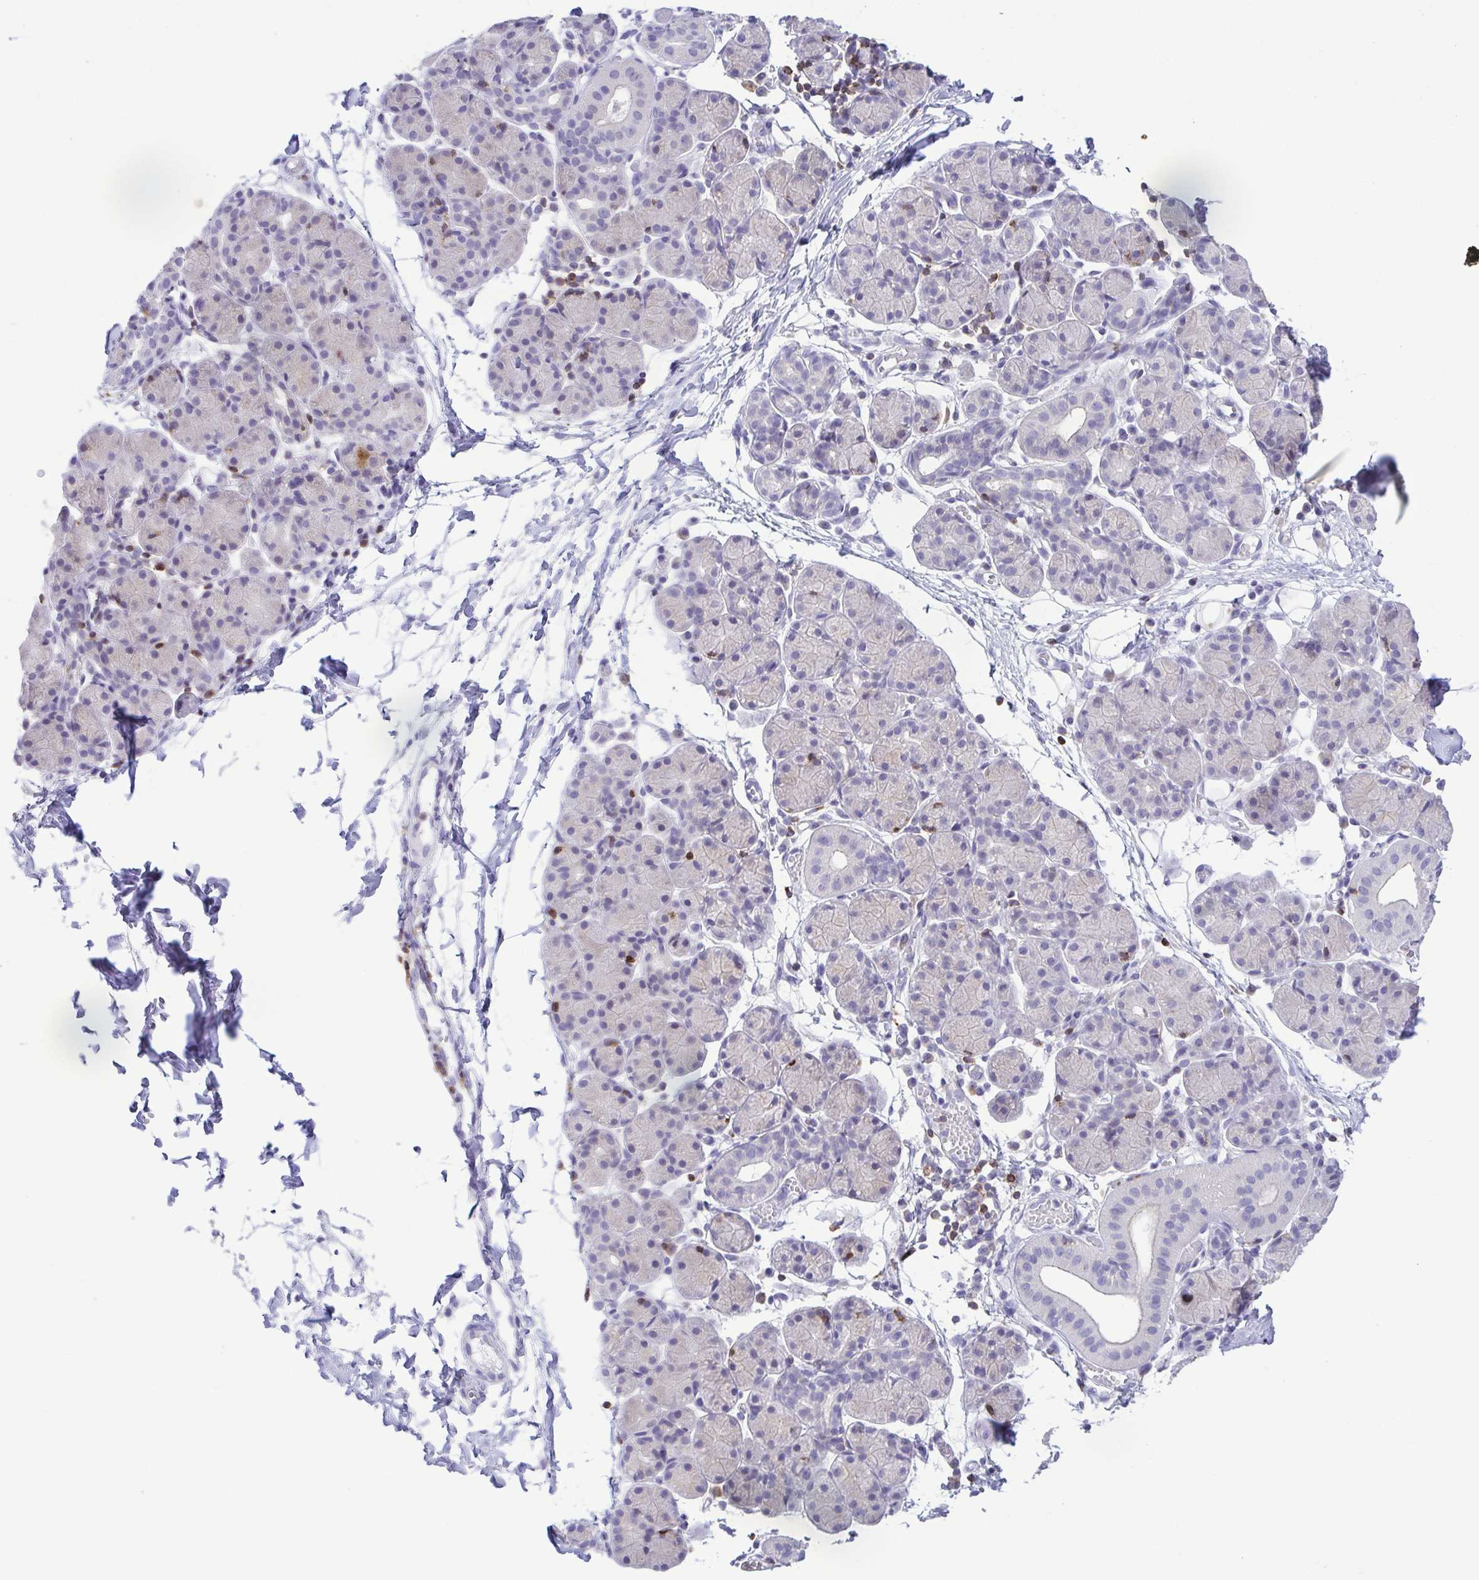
{"staining": {"intensity": "negative", "quantity": "none", "location": "none"}, "tissue": "salivary gland", "cell_type": "Glandular cells", "image_type": "normal", "snomed": [{"axis": "morphology", "description": "Normal tissue, NOS"}, {"axis": "morphology", "description": "Inflammation, NOS"}, {"axis": "topography", "description": "Lymph node"}, {"axis": "topography", "description": "Salivary gland"}], "caption": "Glandular cells are negative for protein expression in benign human salivary gland. (IHC, brightfield microscopy, high magnification).", "gene": "PGLYRP1", "patient": {"sex": "male", "age": 3}}